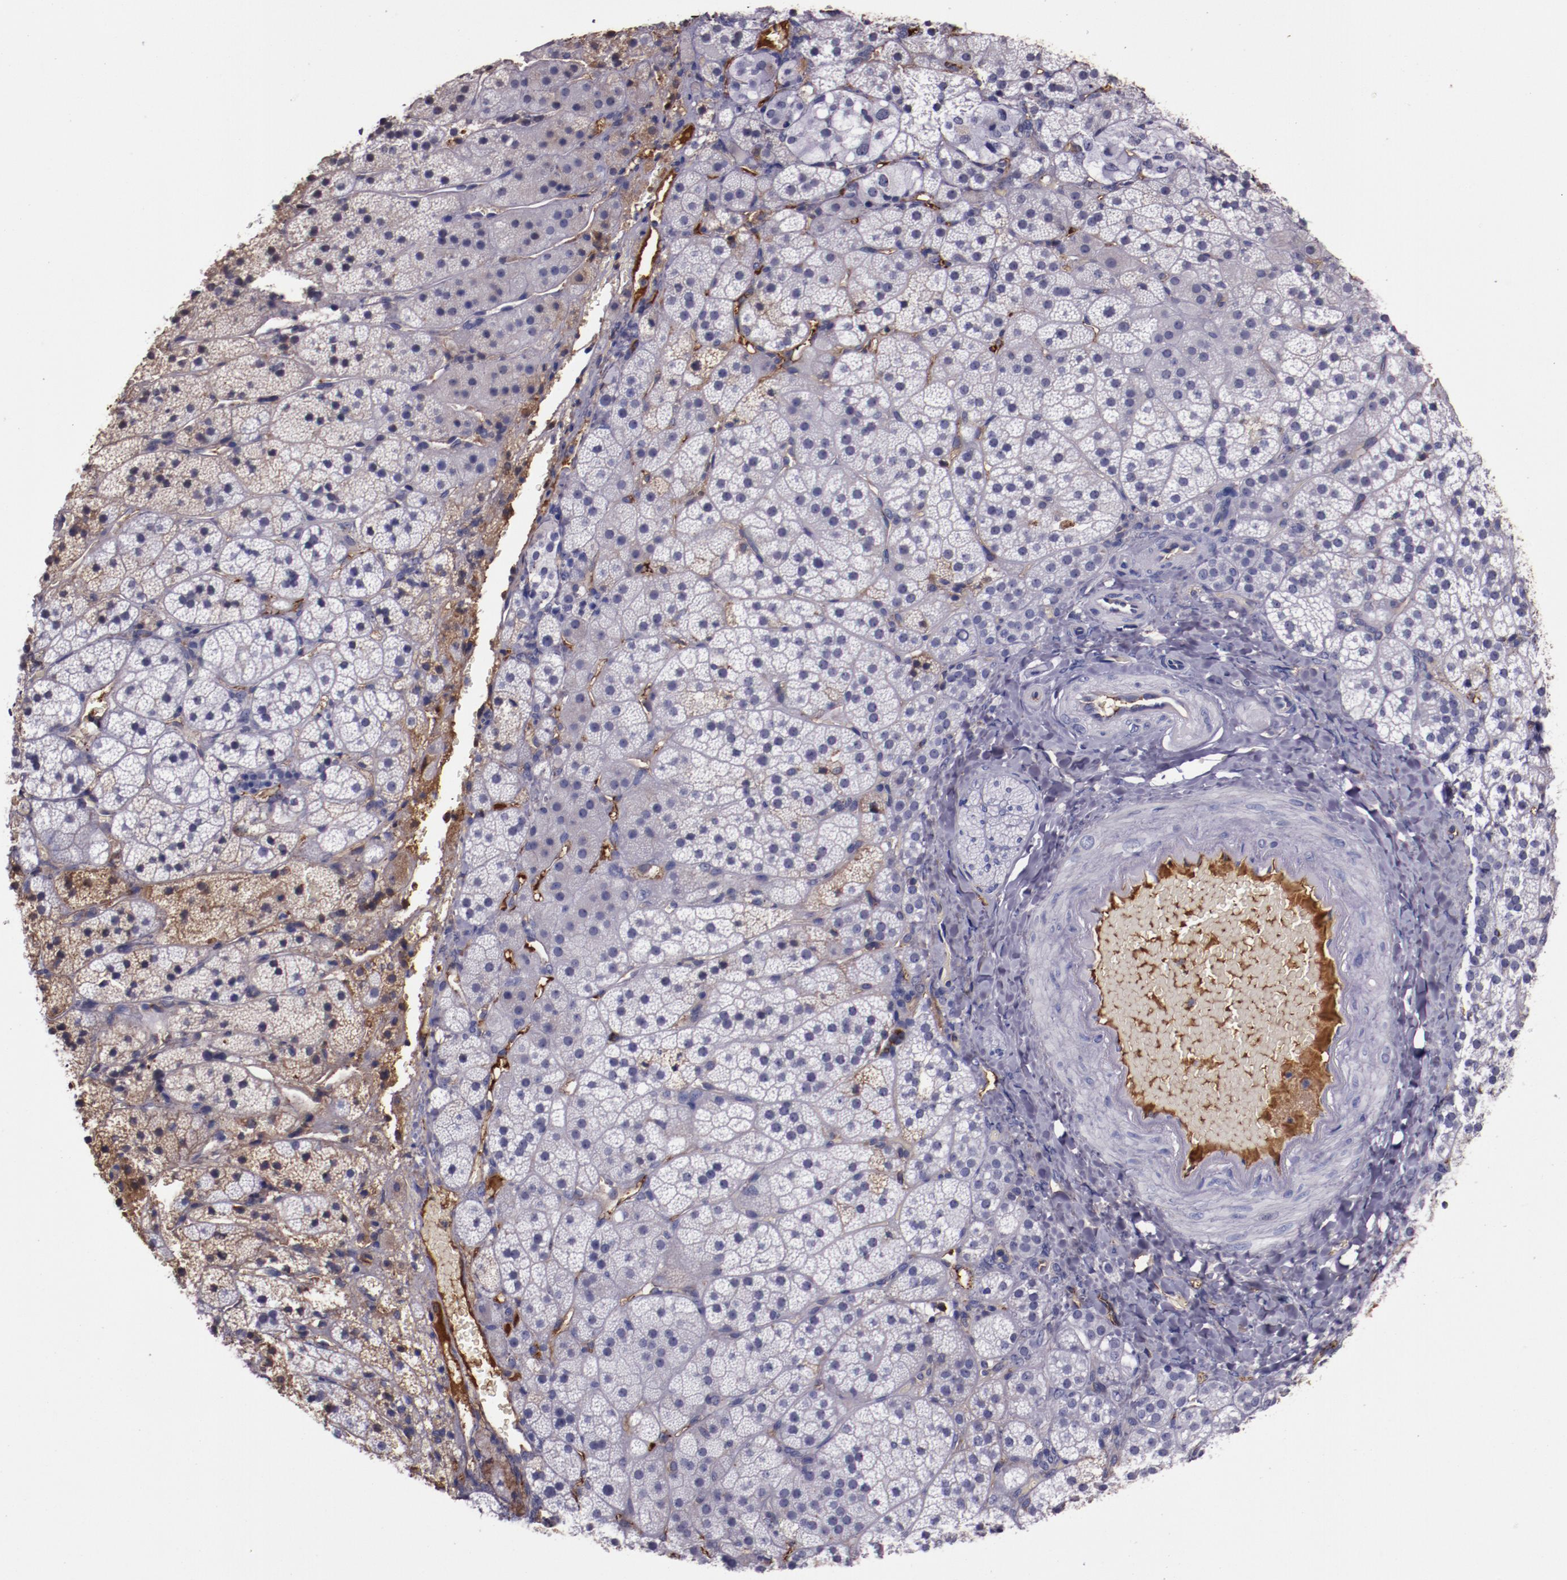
{"staining": {"intensity": "weak", "quantity": "<25%", "location": "cytoplasmic/membranous"}, "tissue": "adrenal gland", "cell_type": "Glandular cells", "image_type": "normal", "snomed": [{"axis": "morphology", "description": "Normal tissue, NOS"}, {"axis": "topography", "description": "Adrenal gland"}], "caption": "The image reveals no staining of glandular cells in unremarkable adrenal gland. The staining is performed using DAB (3,3'-diaminobenzidine) brown chromogen with nuclei counter-stained in using hematoxylin.", "gene": "A2M", "patient": {"sex": "female", "age": 44}}